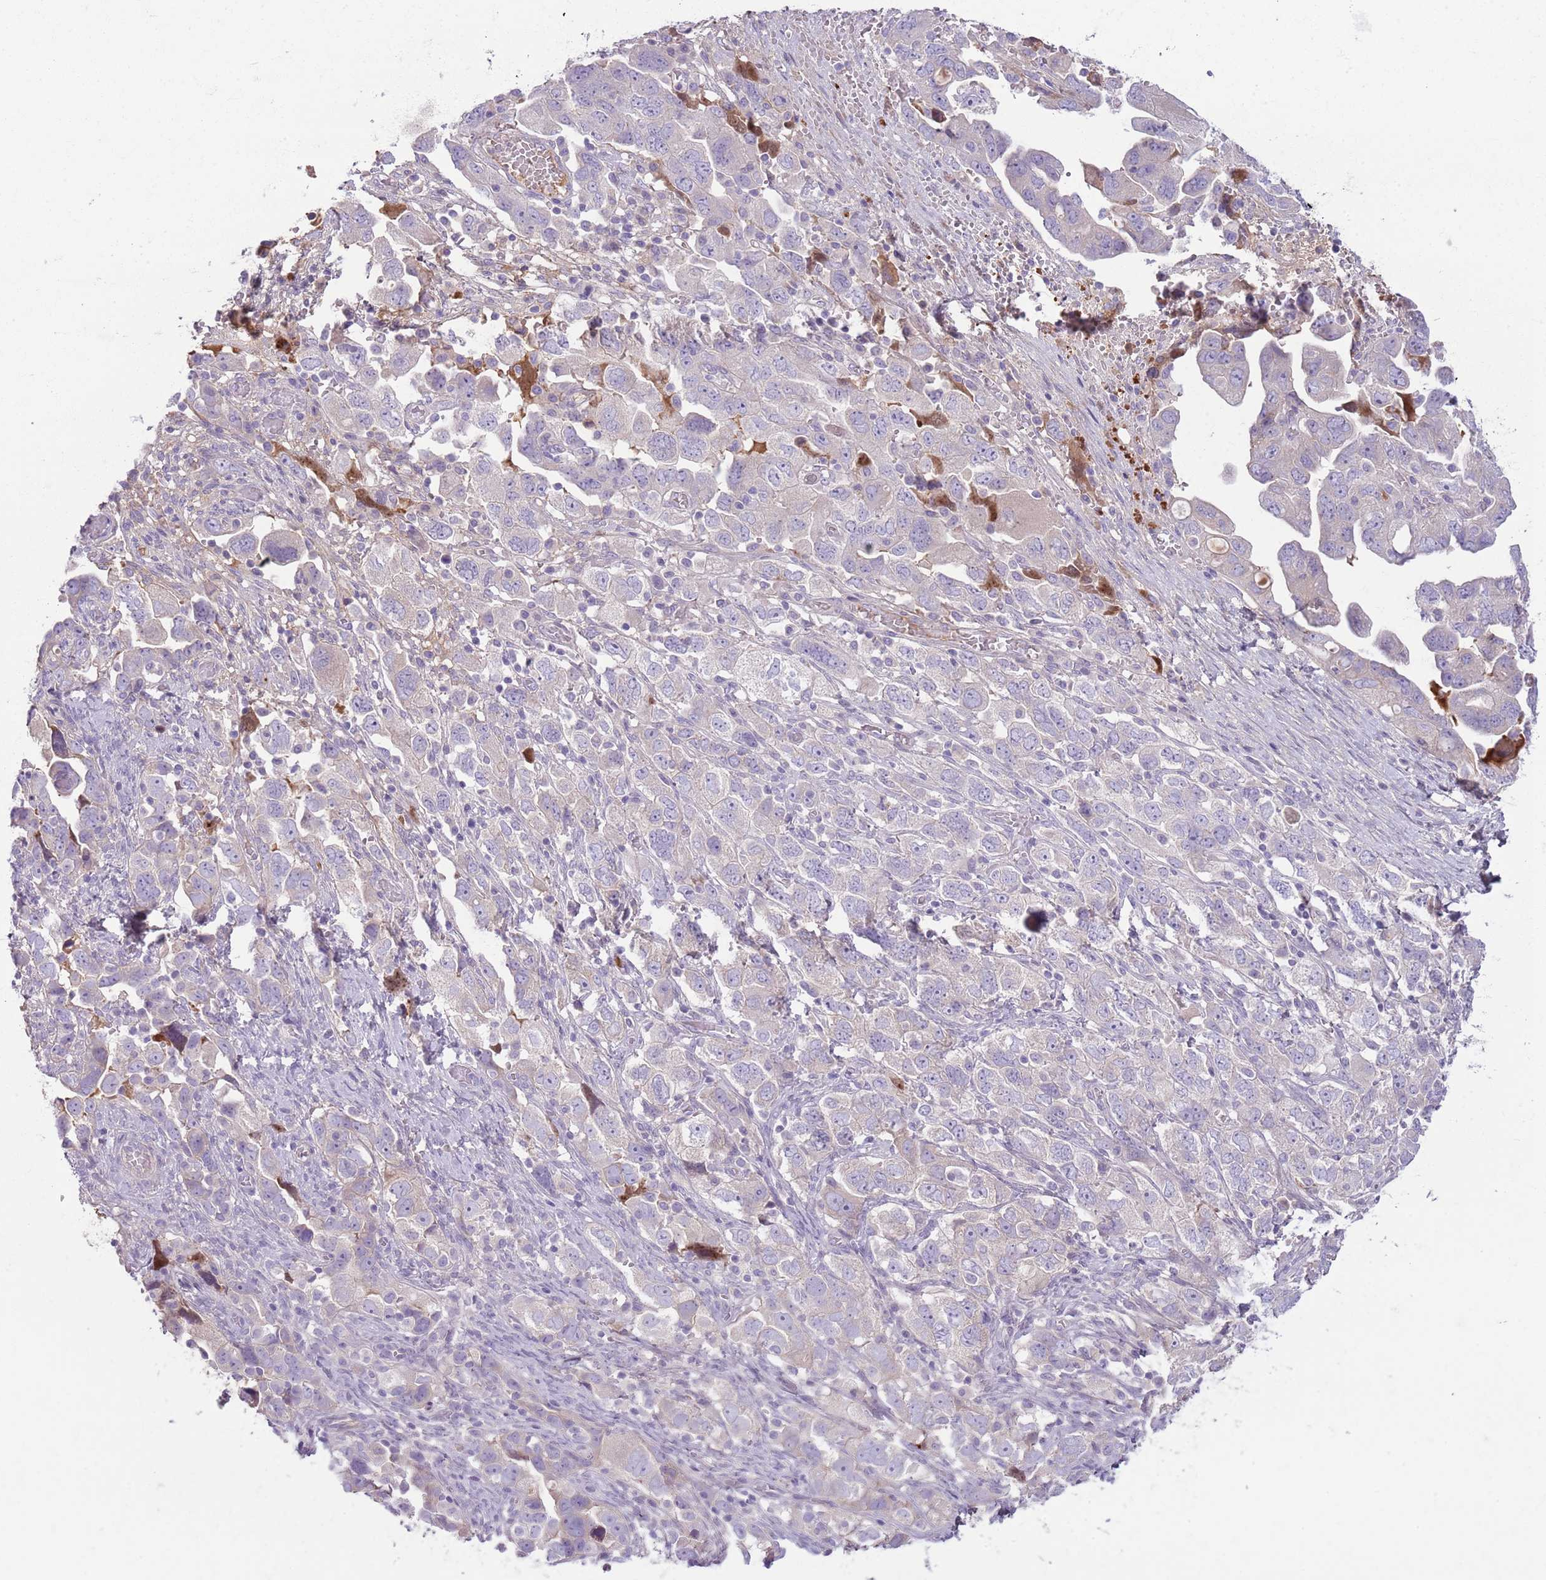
{"staining": {"intensity": "negative", "quantity": "none", "location": "none"}, "tissue": "ovarian cancer", "cell_type": "Tumor cells", "image_type": "cancer", "snomed": [{"axis": "morphology", "description": "Carcinoma, NOS"}, {"axis": "morphology", "description": "Cystadenocarcinoma, serous, NOS"}, {"axis": "topography", "description": "Ovary"}], "caption": "This is an immunohistochemistry (IHC) photomicrograph of ovarian serous cystadenocarcinoma. There is no staining in tumor cells.", "gene": "CFH", "patient": {"sex": "female", "age": 69}}